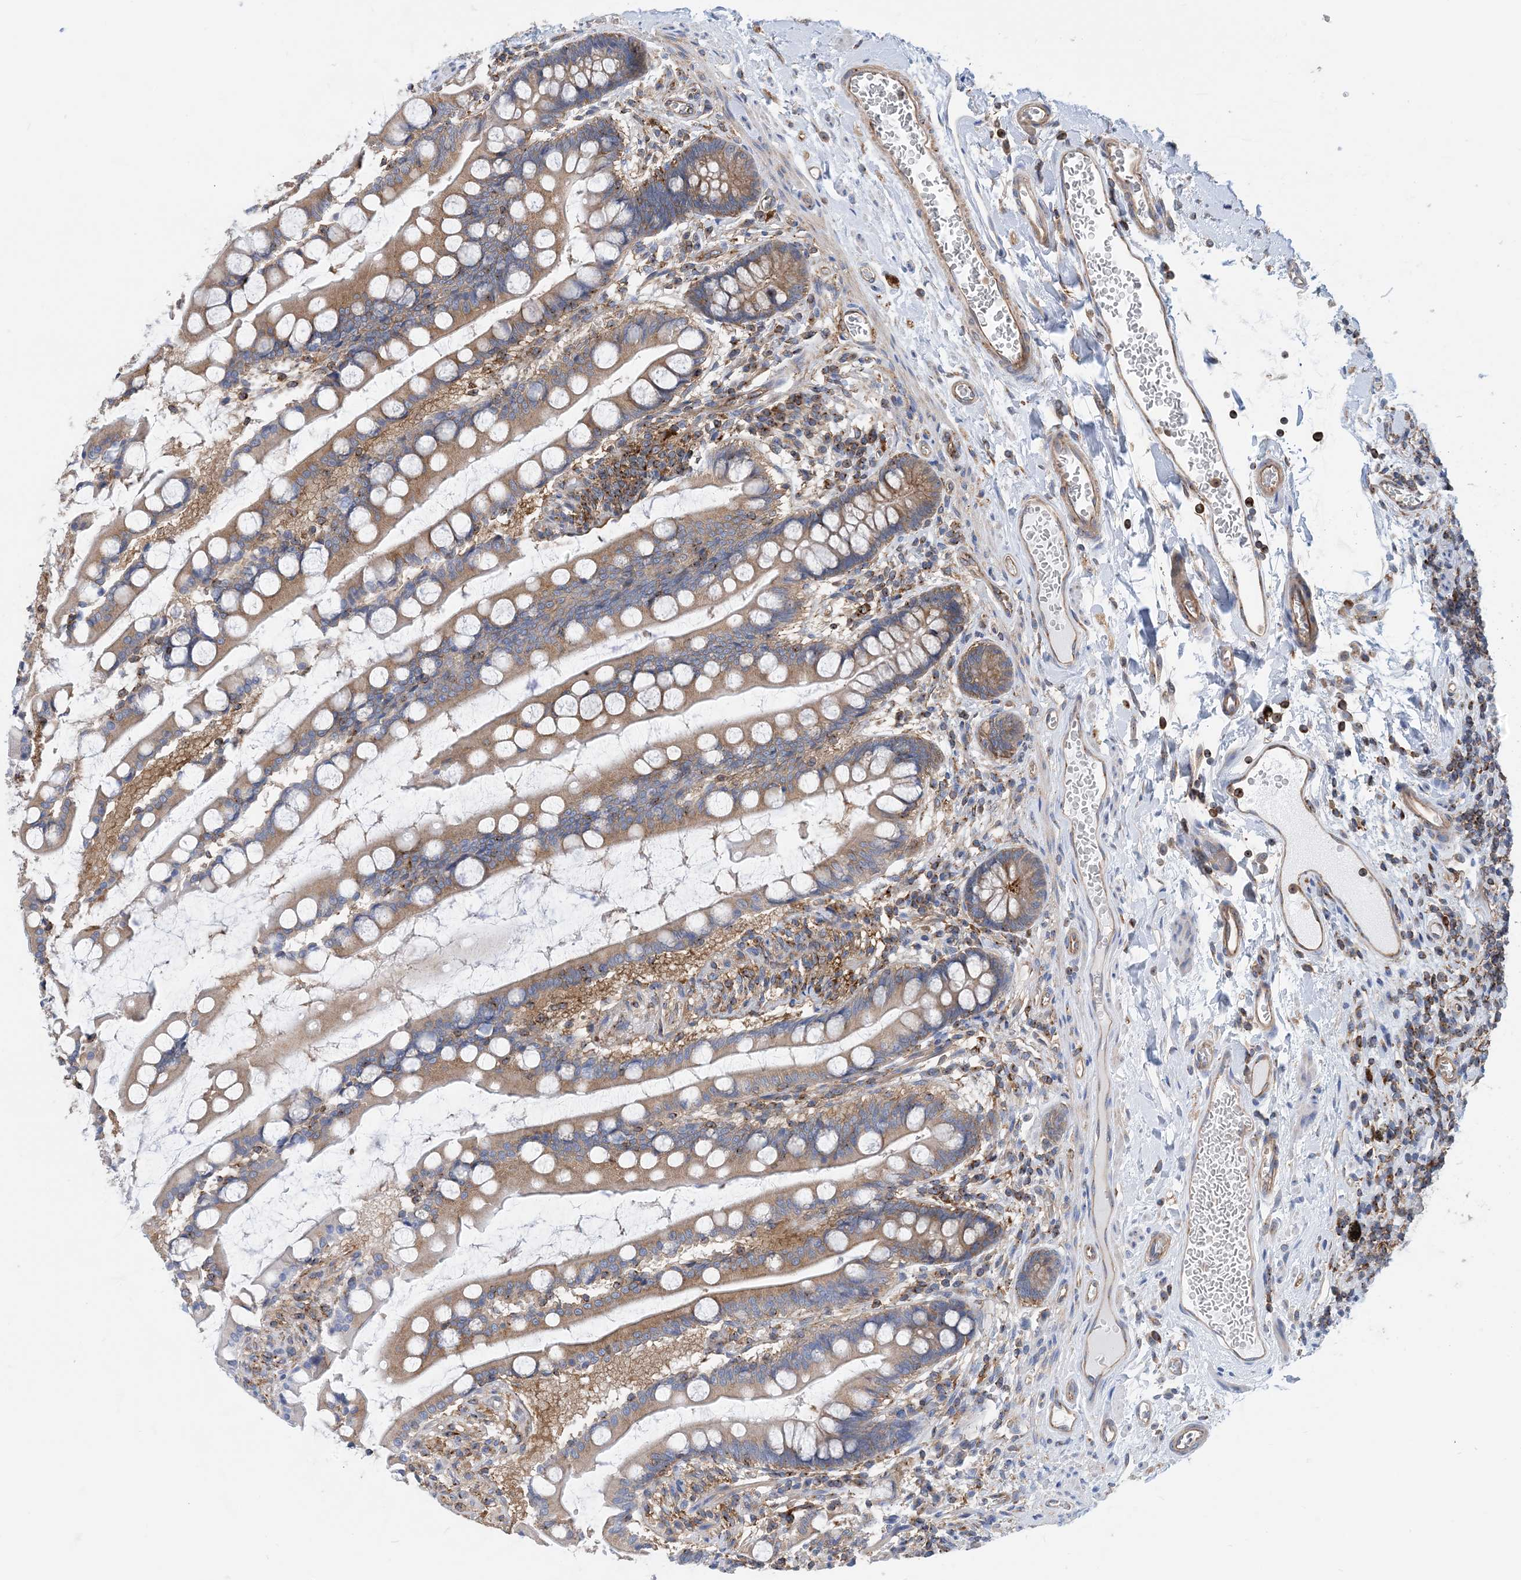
{"staining": {"intensity": "moderate", "quantity": ">75%", "location": "cytoplasmic/membranous"}, "tissue": "small intestine", "cell_type": "Glandular cells", "image_type": "normal", "snomed": [{"axis": "morphology", "description": "Normal tissue, NOS"}, {"axis": "topography", "description": "Small intestine"}], "caption": "A medium amount of moderate cytoplasmic/membranous expression is seen in approximately >75% of glandular cells in unremarkable small intestine.", "gene": "DYNC1LI1", "patient": {"sex": "male", "age": 52}}